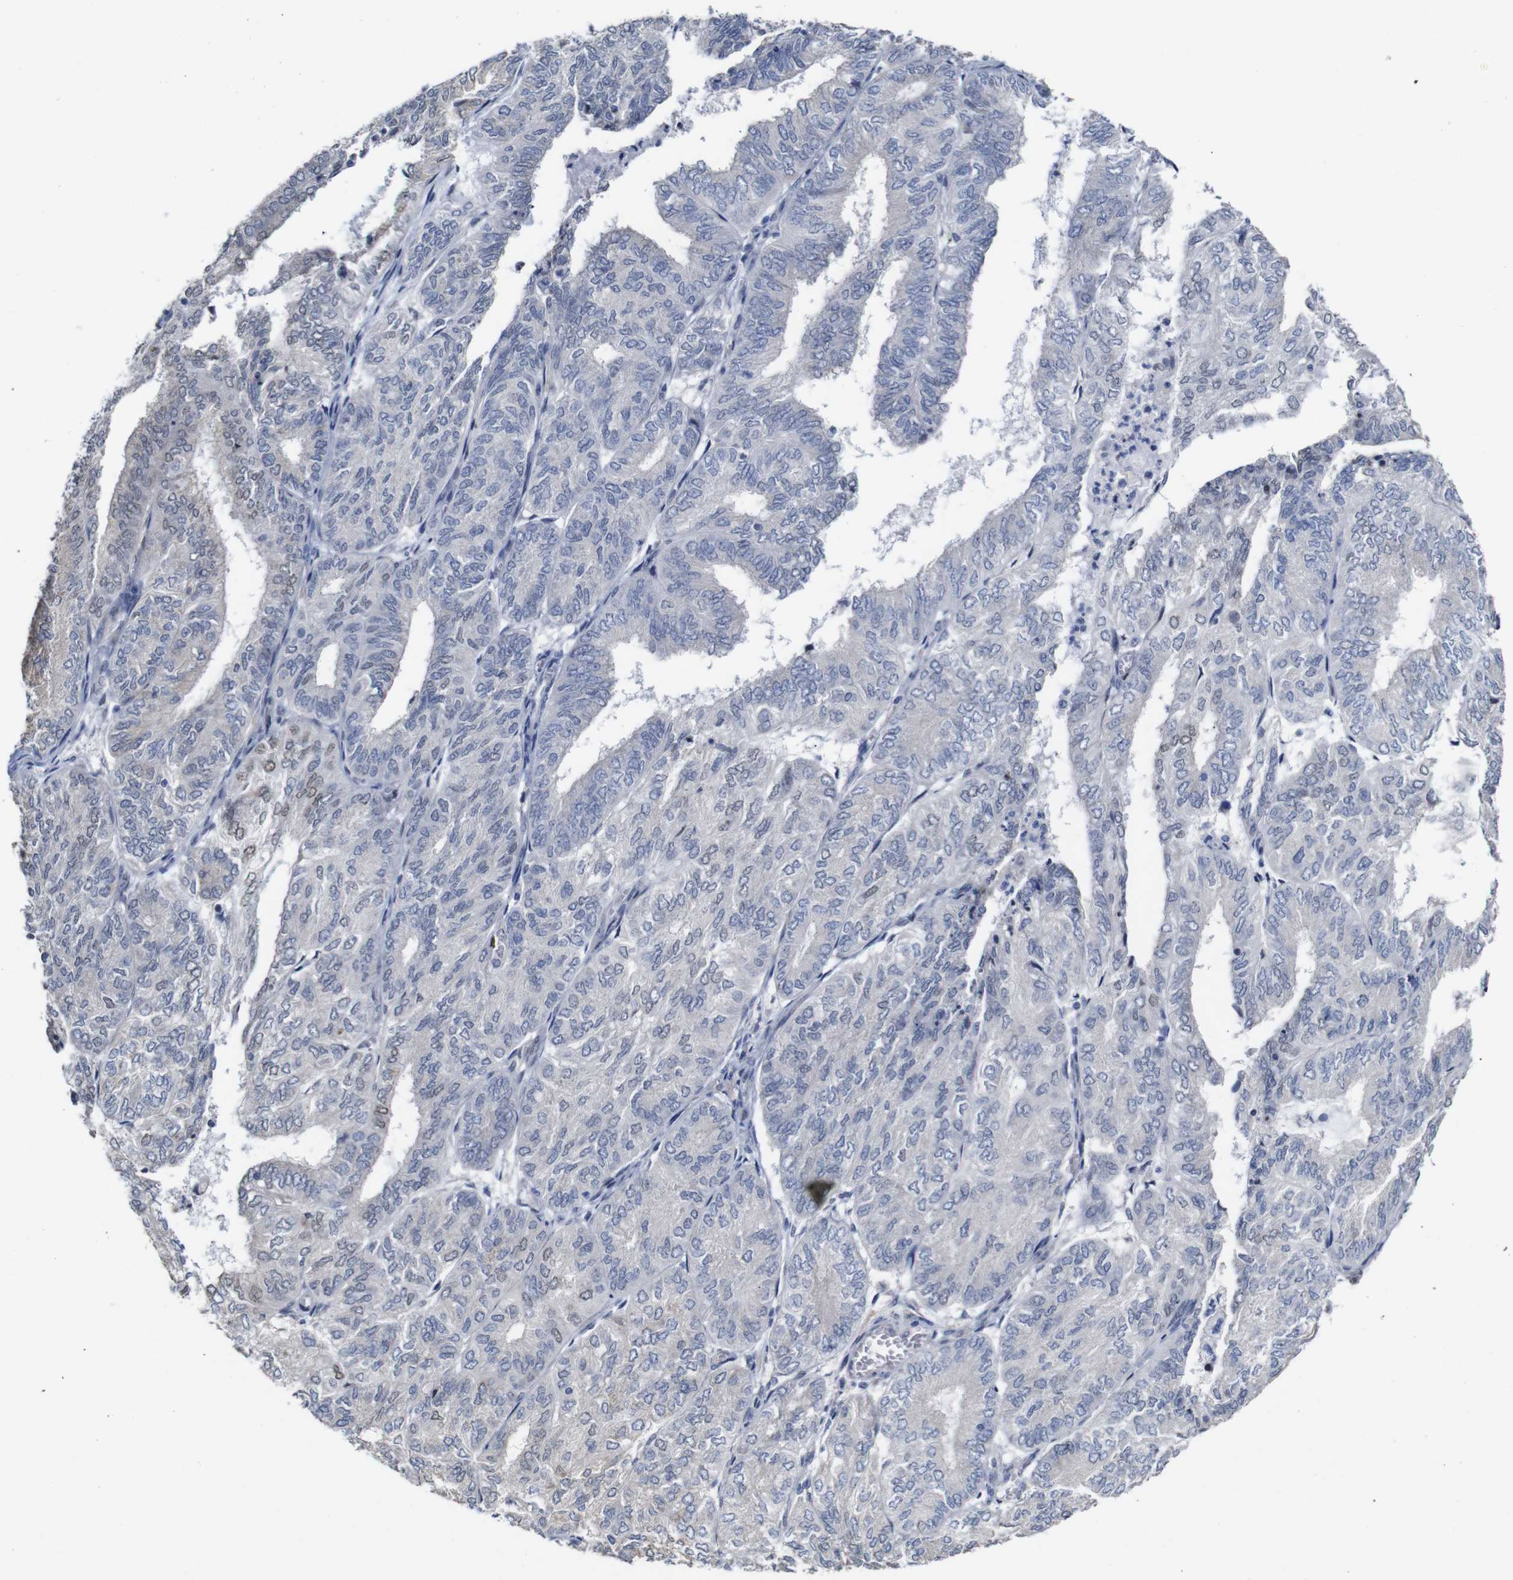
{"staining": {"intensity": "negative", "quantity": "none", "location": "none"}, "tissue": "endometrial cancer", "cell_type": "Tumor cells", "image_type": "cancer", "snomed": [{"axis": "morphology", "description": "Adenocarcinoma, NOS"}, {"axis": "topography", "description": "Uterus"}], "caption": "The photomicrograph demonstrates no significant expression in tumor cells of adenocarcinoma (endometrial). Nuclei are stained in blue.", "gene": "TCEAL9", "patient": {"sex": "female", "age": 60}}